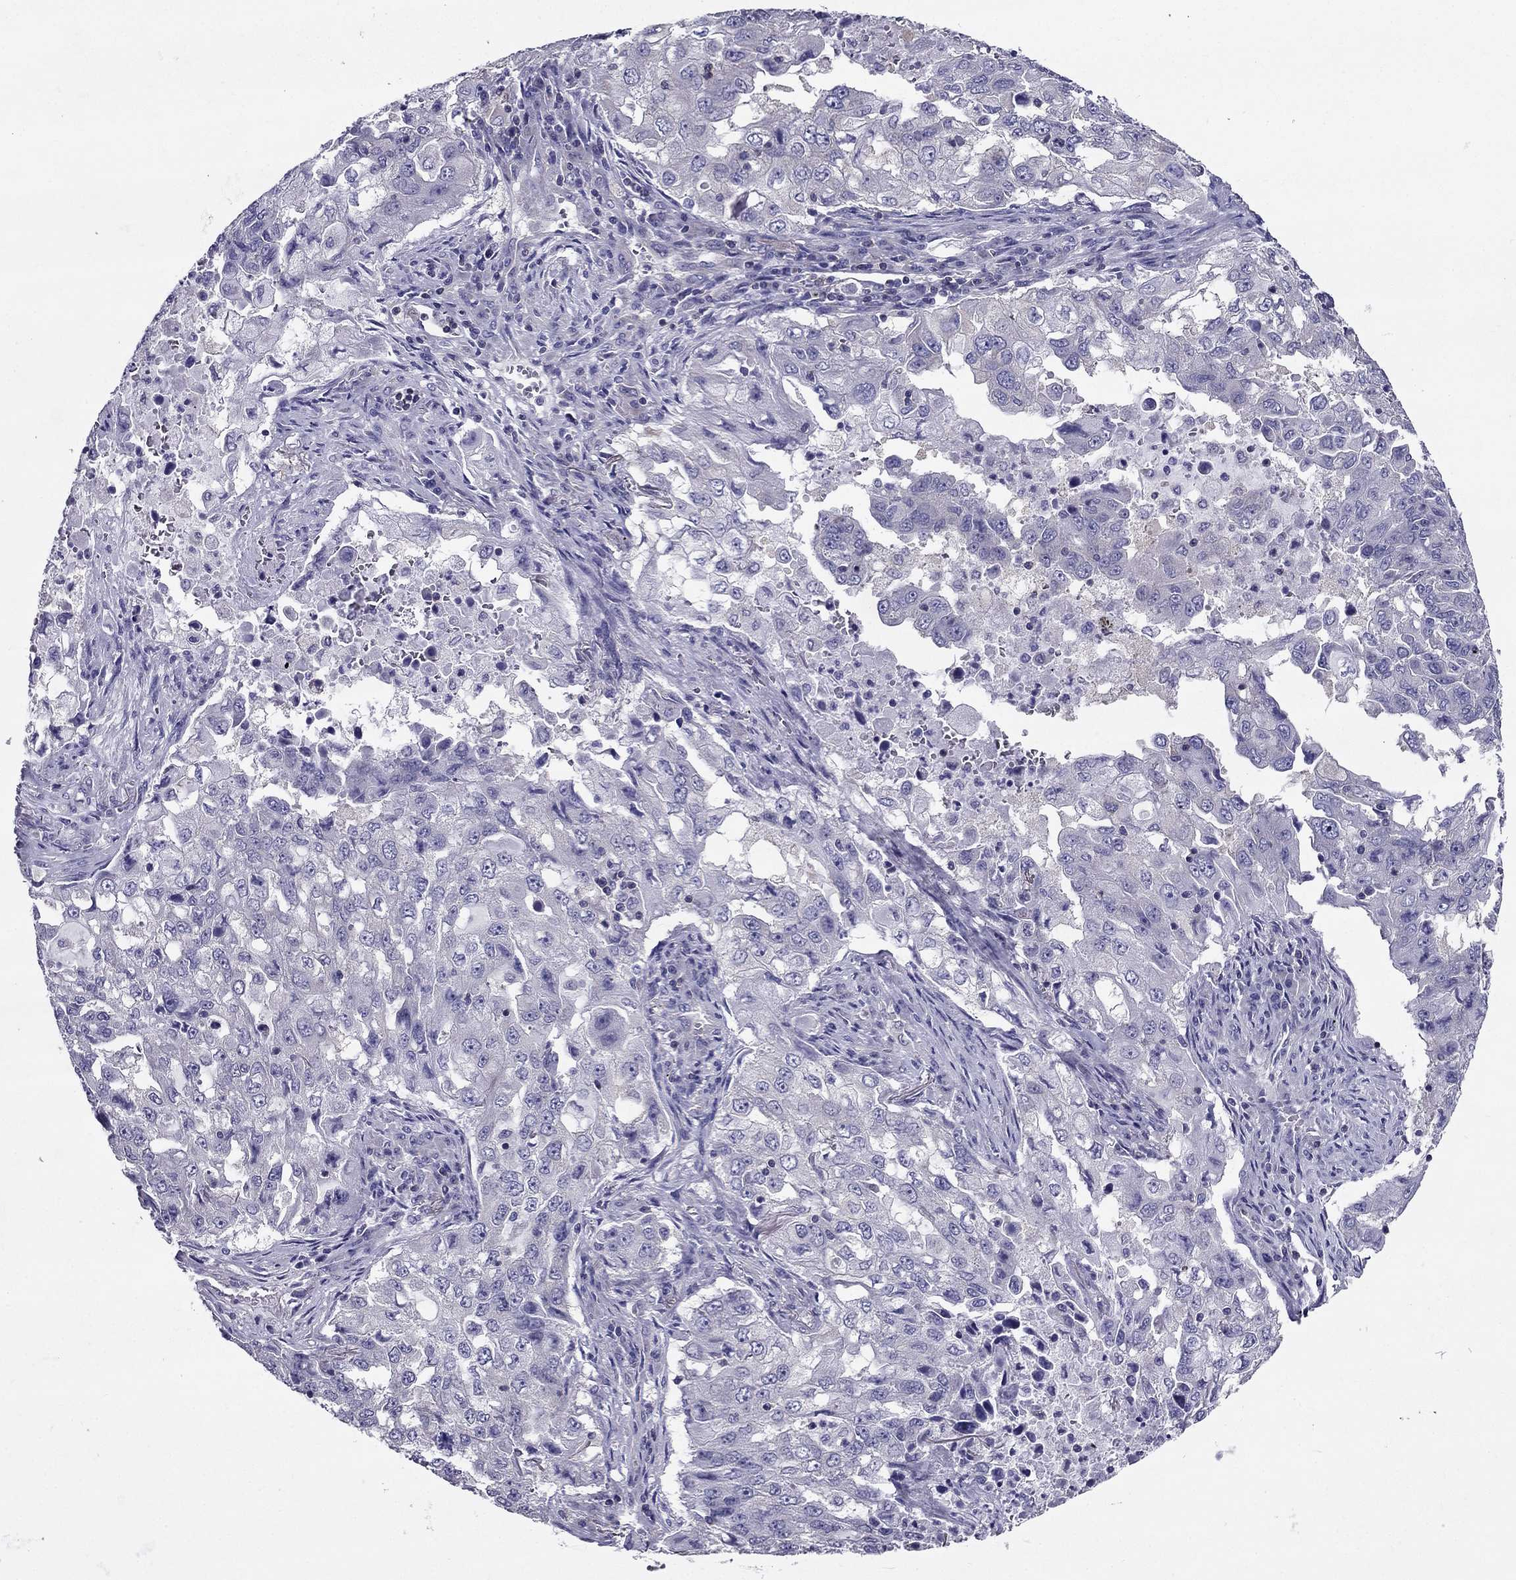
{"staining": {"intensity": "negative", "quantity": "none", "location": "none"}, "tissue": "lung cancer", "cell_type": "Tumor cells", "image_type": "cancer", "snomed": [{"axis": "morphology", "description": "Adenocarcinoma, NOS"}, {"axis": "topography", "description": "Lung"}], "caption": "A high-resolution micrograph shows IHC staining of lung cancer (adenocarcinoma), which shows no significant positivity in tumor cells.", "gene": "AAK1", "patient": {"sex": "female", "age": 61}}